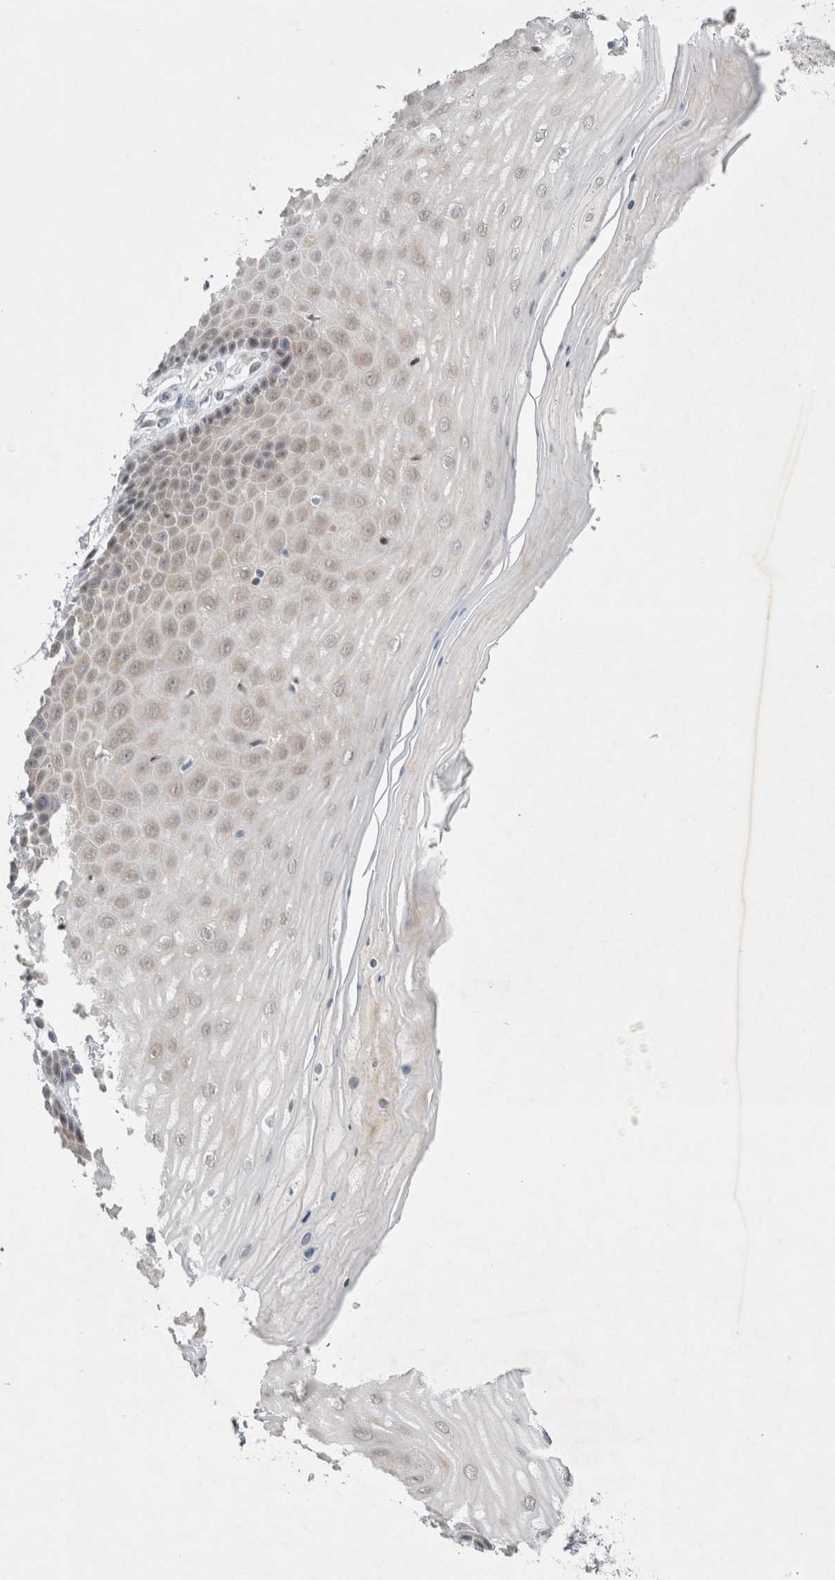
{"staining": {"intensity": "moderate", "quantity": ">75%", "location": "nuclear"}, "tissue": "cervix", "cell_type": "Glandular cells", "image_type": "normal", "snomed": [{"axis": "morphology", "description": "Normal tissue, NOS"}, {"axis": "topography", "description": "Cervix"}], "caption": "Immunohistochemistry (IHC) of benign cervix reveals medium levels of moderate nuclear positivity in about >75% of glandular cells.", "gene": "WIPF2", "patient": {"sex": "female", "age": 55}}